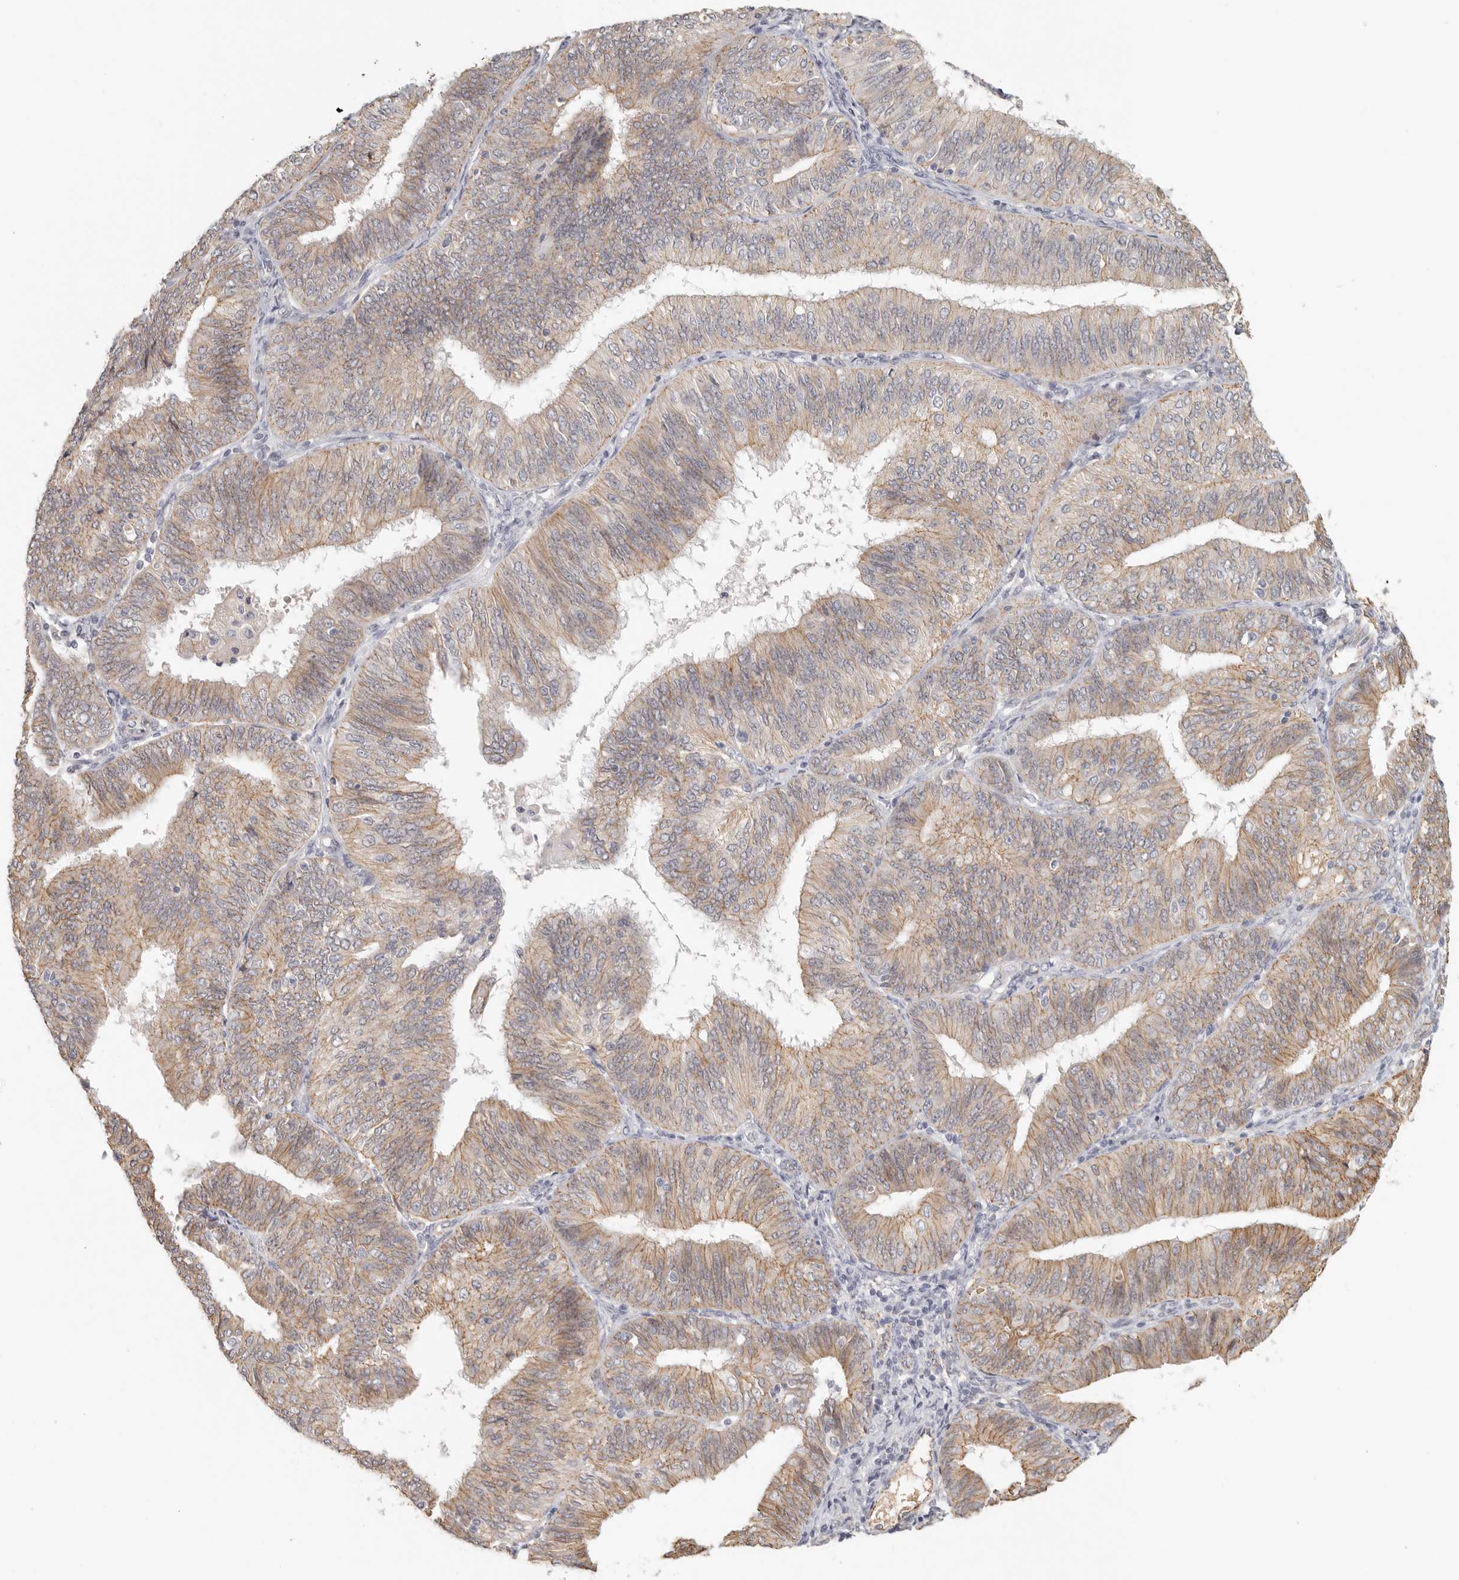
{"staining": {"intensity": "moderate", "quantity": ">75%", "location": "cytoplasmic/membranous"}, "tissue": "endometrial cancer", "cell_type": "Tumor cells", "image_type": "cancer", "snomed": [{"axis": "morphology", "description": "Adenocarcinoma, NOS"}, {"axis": "topography", "description": "Endometrium"}], "caption": "The image shows immunohistochemical staining of adenocarcinoma (endometrial). There is moderate cytoplasmic/membranous positivity is seen in about >75% of tumor cells. The staining was performed using DAB (3,3'-diaminobenzidine), with brown indicating positive protein expression. Nuclei are stained blue with hematoxylin.", "gene": "ANXA9", "patient": {"sex": "female", "age": 58}}